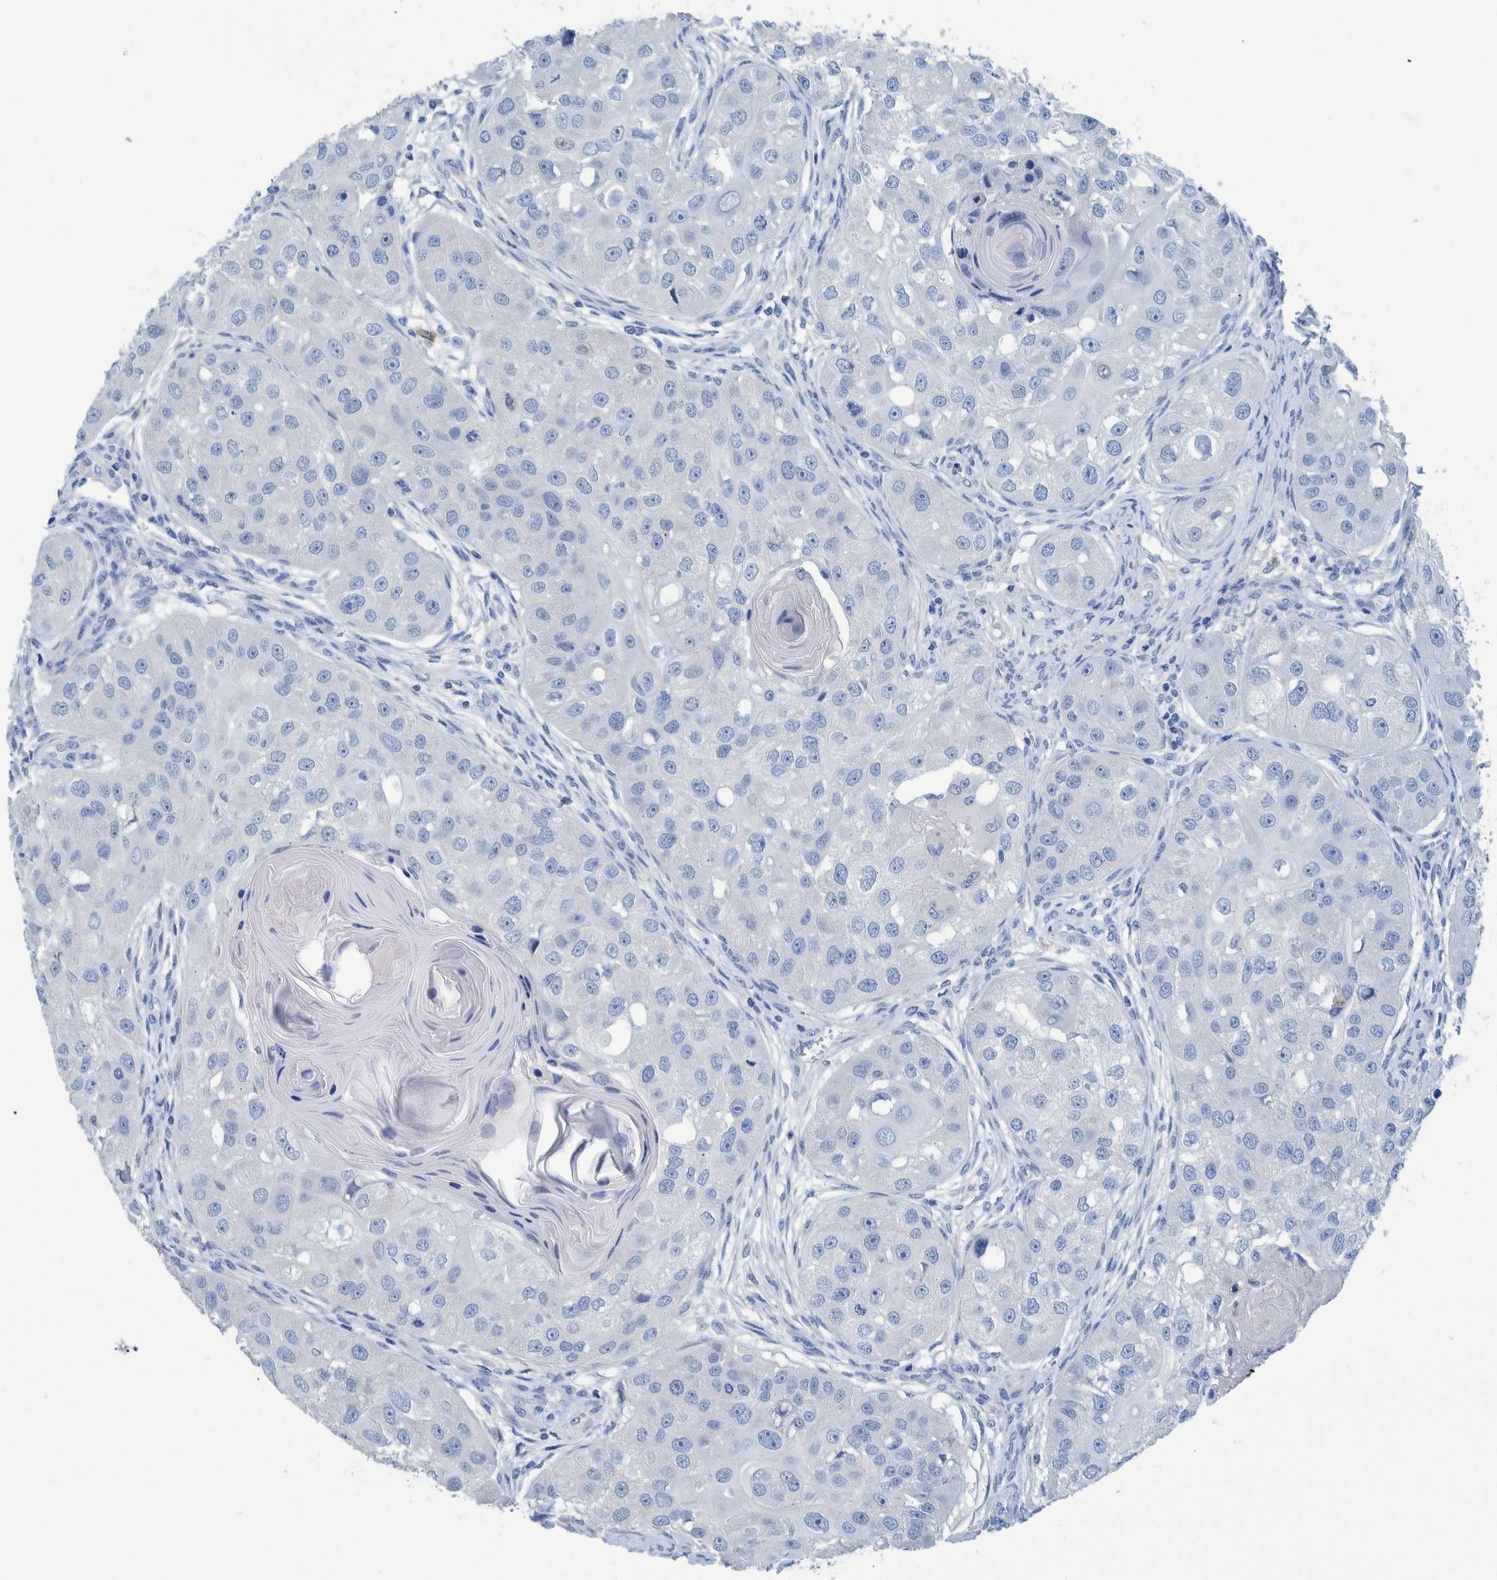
{"staining": {"intensity": "negative", "quantity": "none", "location": "none"}, "tissue": "head and neck cancer", "cell_type": "Tumor cells", "image_type": "cancer", "snomed": [{"axis": "morphology", "description": "Normal tissue, NOS"}, {"axis": "morphology", "description": "Squamous cell carcinoma, NOS"}, {"axis": "topography", "description": "Skeletal muscle"}, {"axis": "topography", "description": "Head-Neck"}], "caption": "A high-resolution micrograph shows immunohistochemistry (IHC) staining of squamous cell carcinoma (head and neck), which displays no significant staining in tumor cells.", "gene": "IDO1", "patient": {"sex": "male", "age": 51}}